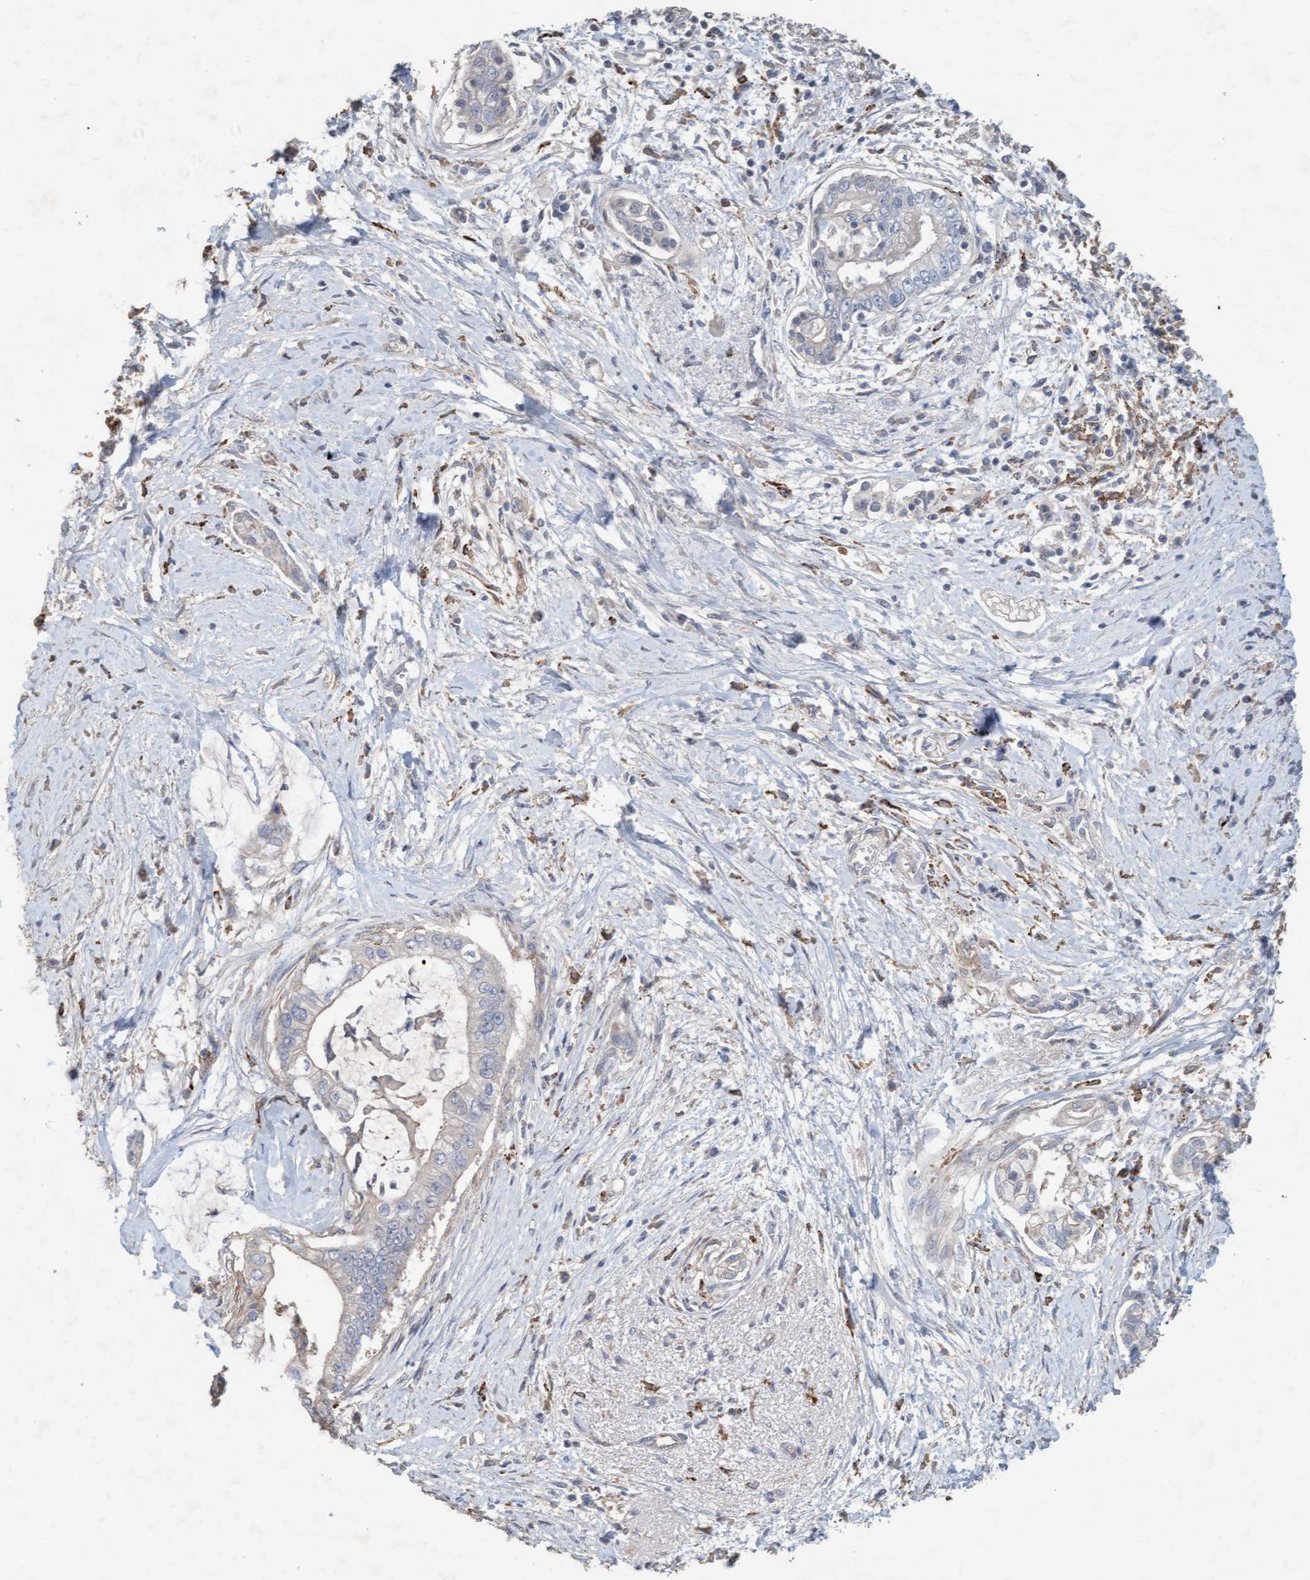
{"staining": {"intensity": "weak", "quantity": "<25%", "location": "cytoplasmic/membranous"}, "tissue": "pancreatic cancer", "cell_type": "Tumor cells", "image_type": "cancer", "snomed": [{"axis": "morphology", "description": "Adenocarcinoma, NOS"}, {"axis": "topography", "description": "Pancreas"}], "caption": "Tumor cells are negative for brown protein staining in pancreatic cancer.", "gene": "LONRF1", "patient": {"sex": "male", "age": 59}}